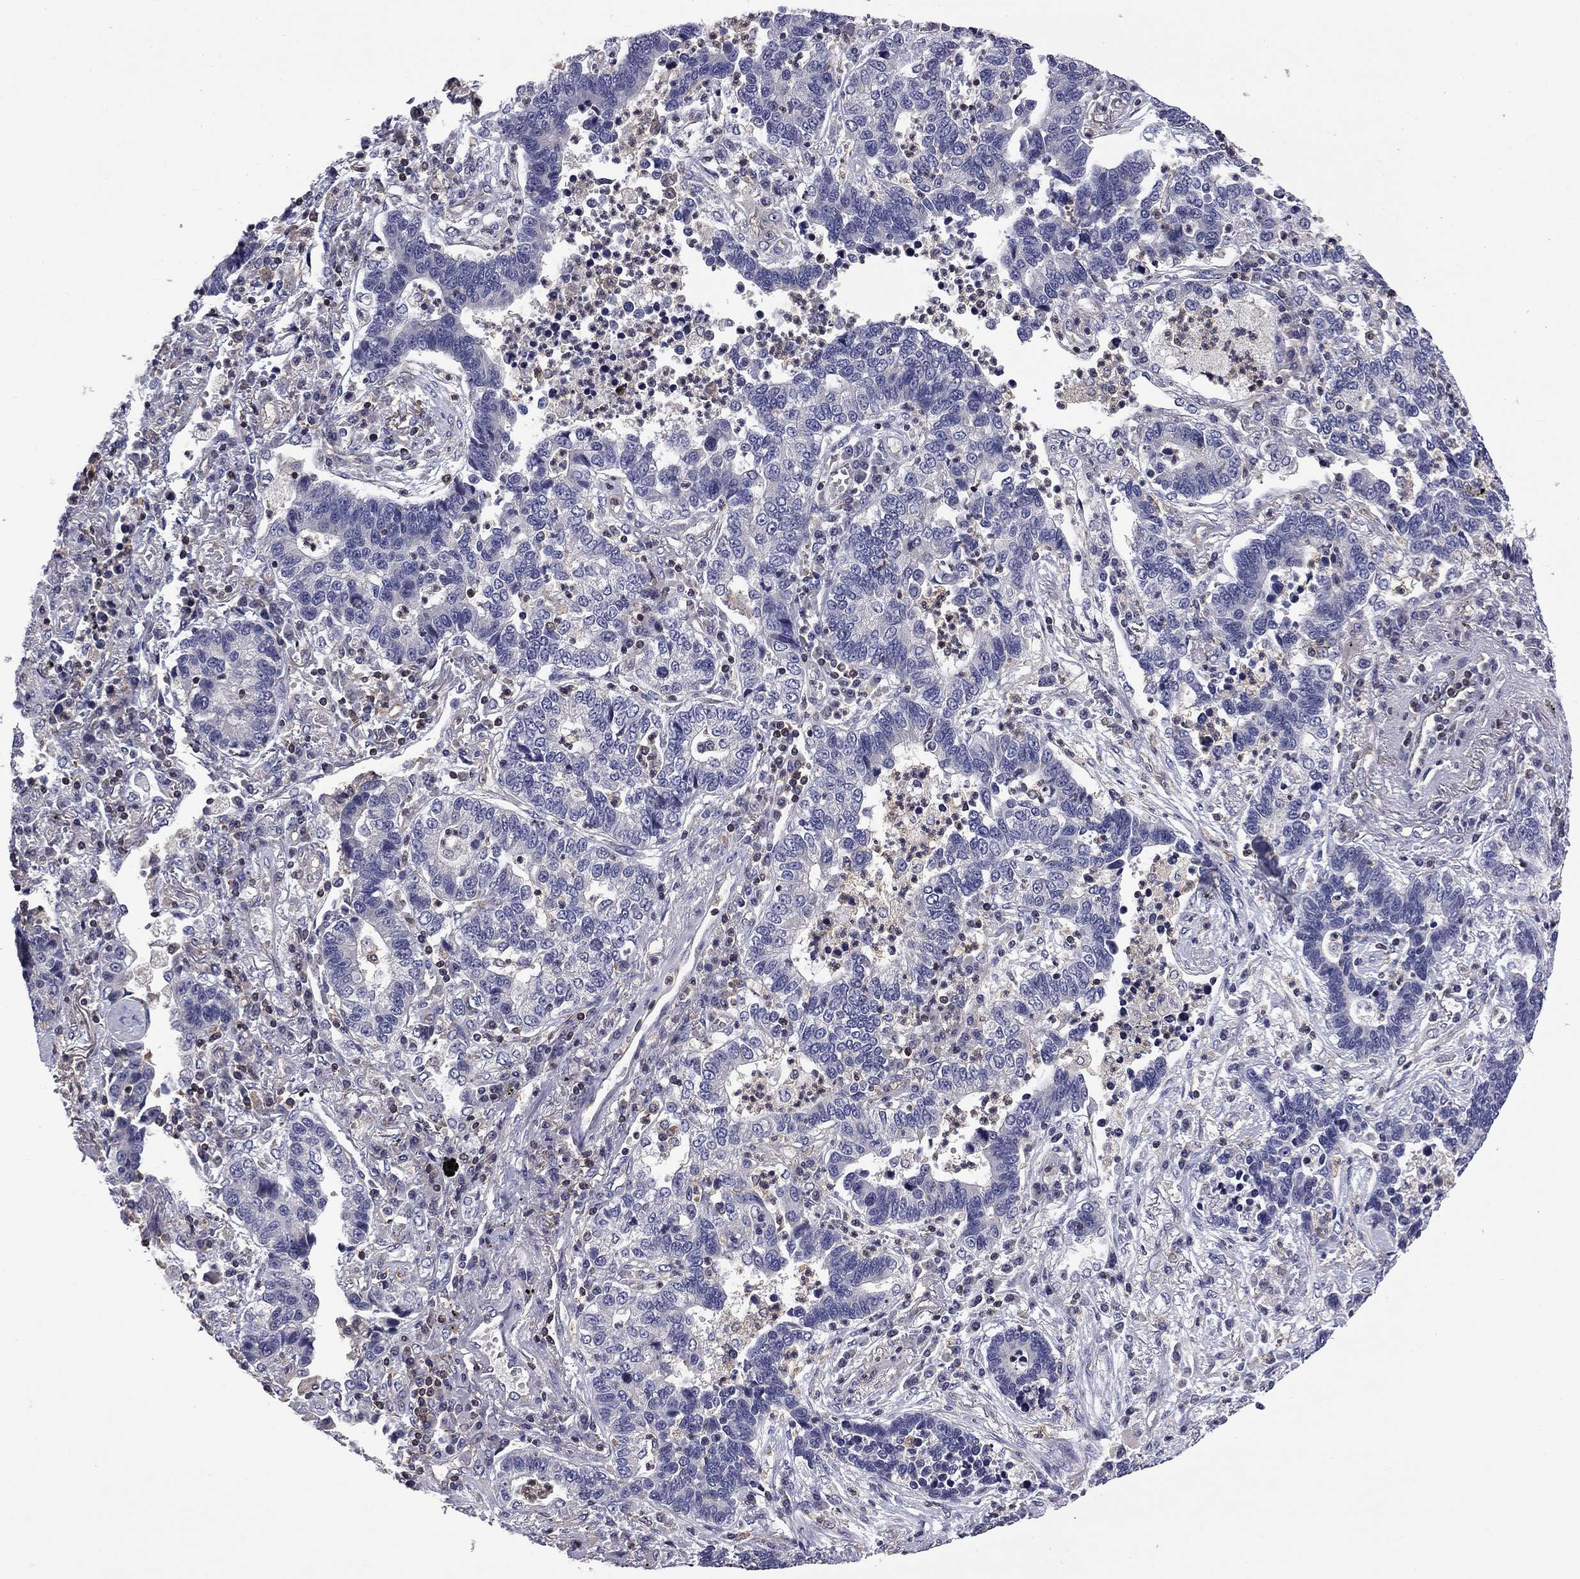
{"staining": {"intensity": "negative", "quantity": "none", "location": "none"}, "tissue": "lung cancer", "cell_type": "Tumor cells", "image_type": "cancer", "snomed": [{"axis": "morphology", "description": "Adenocarcinoma, NOS"}, {"axis": "topography", "description": "Lung"}], "caption": "Tumor cells show no significant positivity in lung cancer.", "gene": "ARHGAP45", "patient": {"sex": "female", "age": 57}}